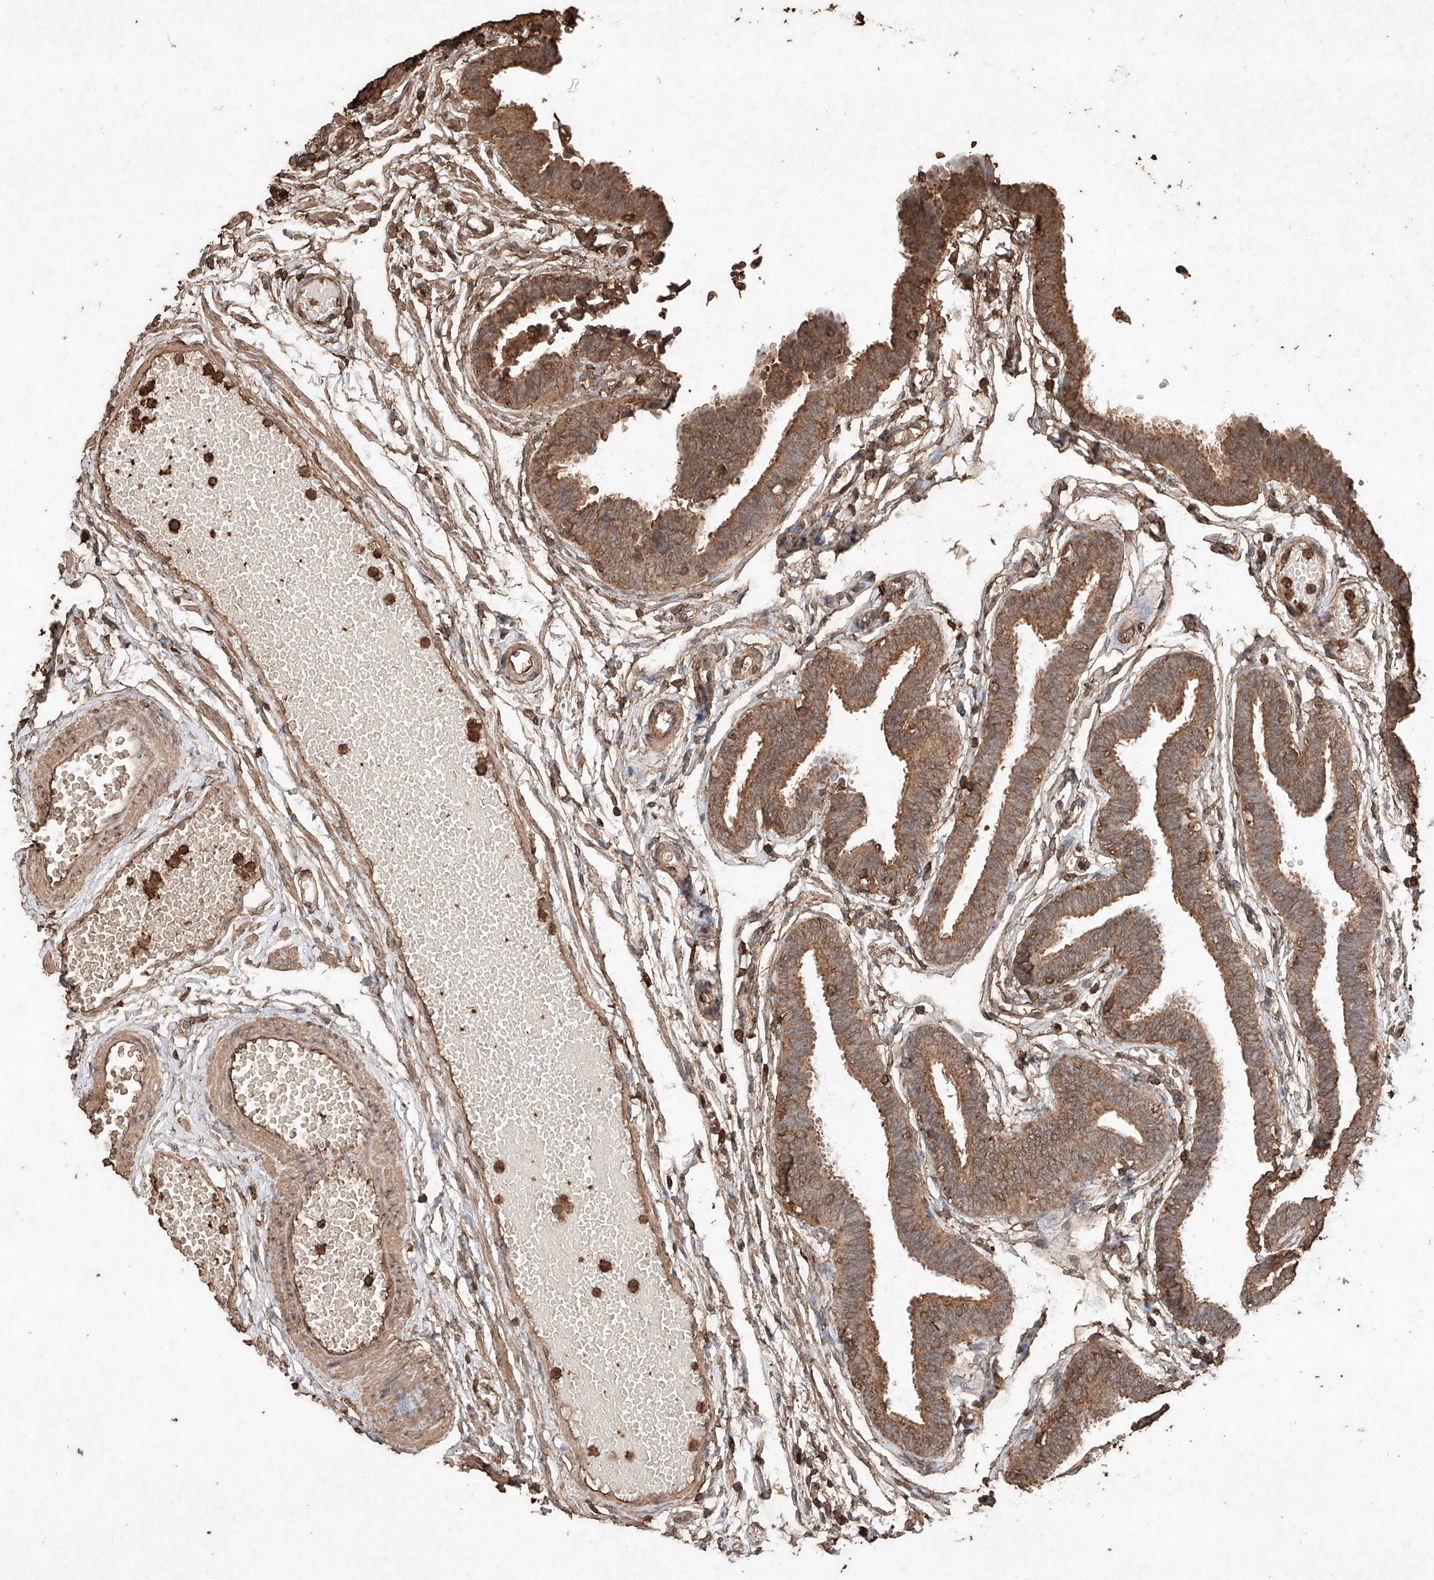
{"staining": {"intensity": "moderate", "quantity": ">75%", "location": "cytoplasmic/membranous"}, "tissue": "fallopian tube", "cell_type": "Glandular cells", "image_type": "normal", "snomed": [{"axis": "morphology", "description": "Normal tissue, NOS"}, {"axis": "topography", "description": "Fallopian tube"}, {"axis": "topography", "description": "Ovary"}], "caption": "The image exhibits immunohistochemical staining of benign fallopian tube. There is moderate cytoplasmic/membranous staining is identified in about >75% of glandular cells.", "gene": "M6PR", "patient": {"sex": "female", "age": 23}}